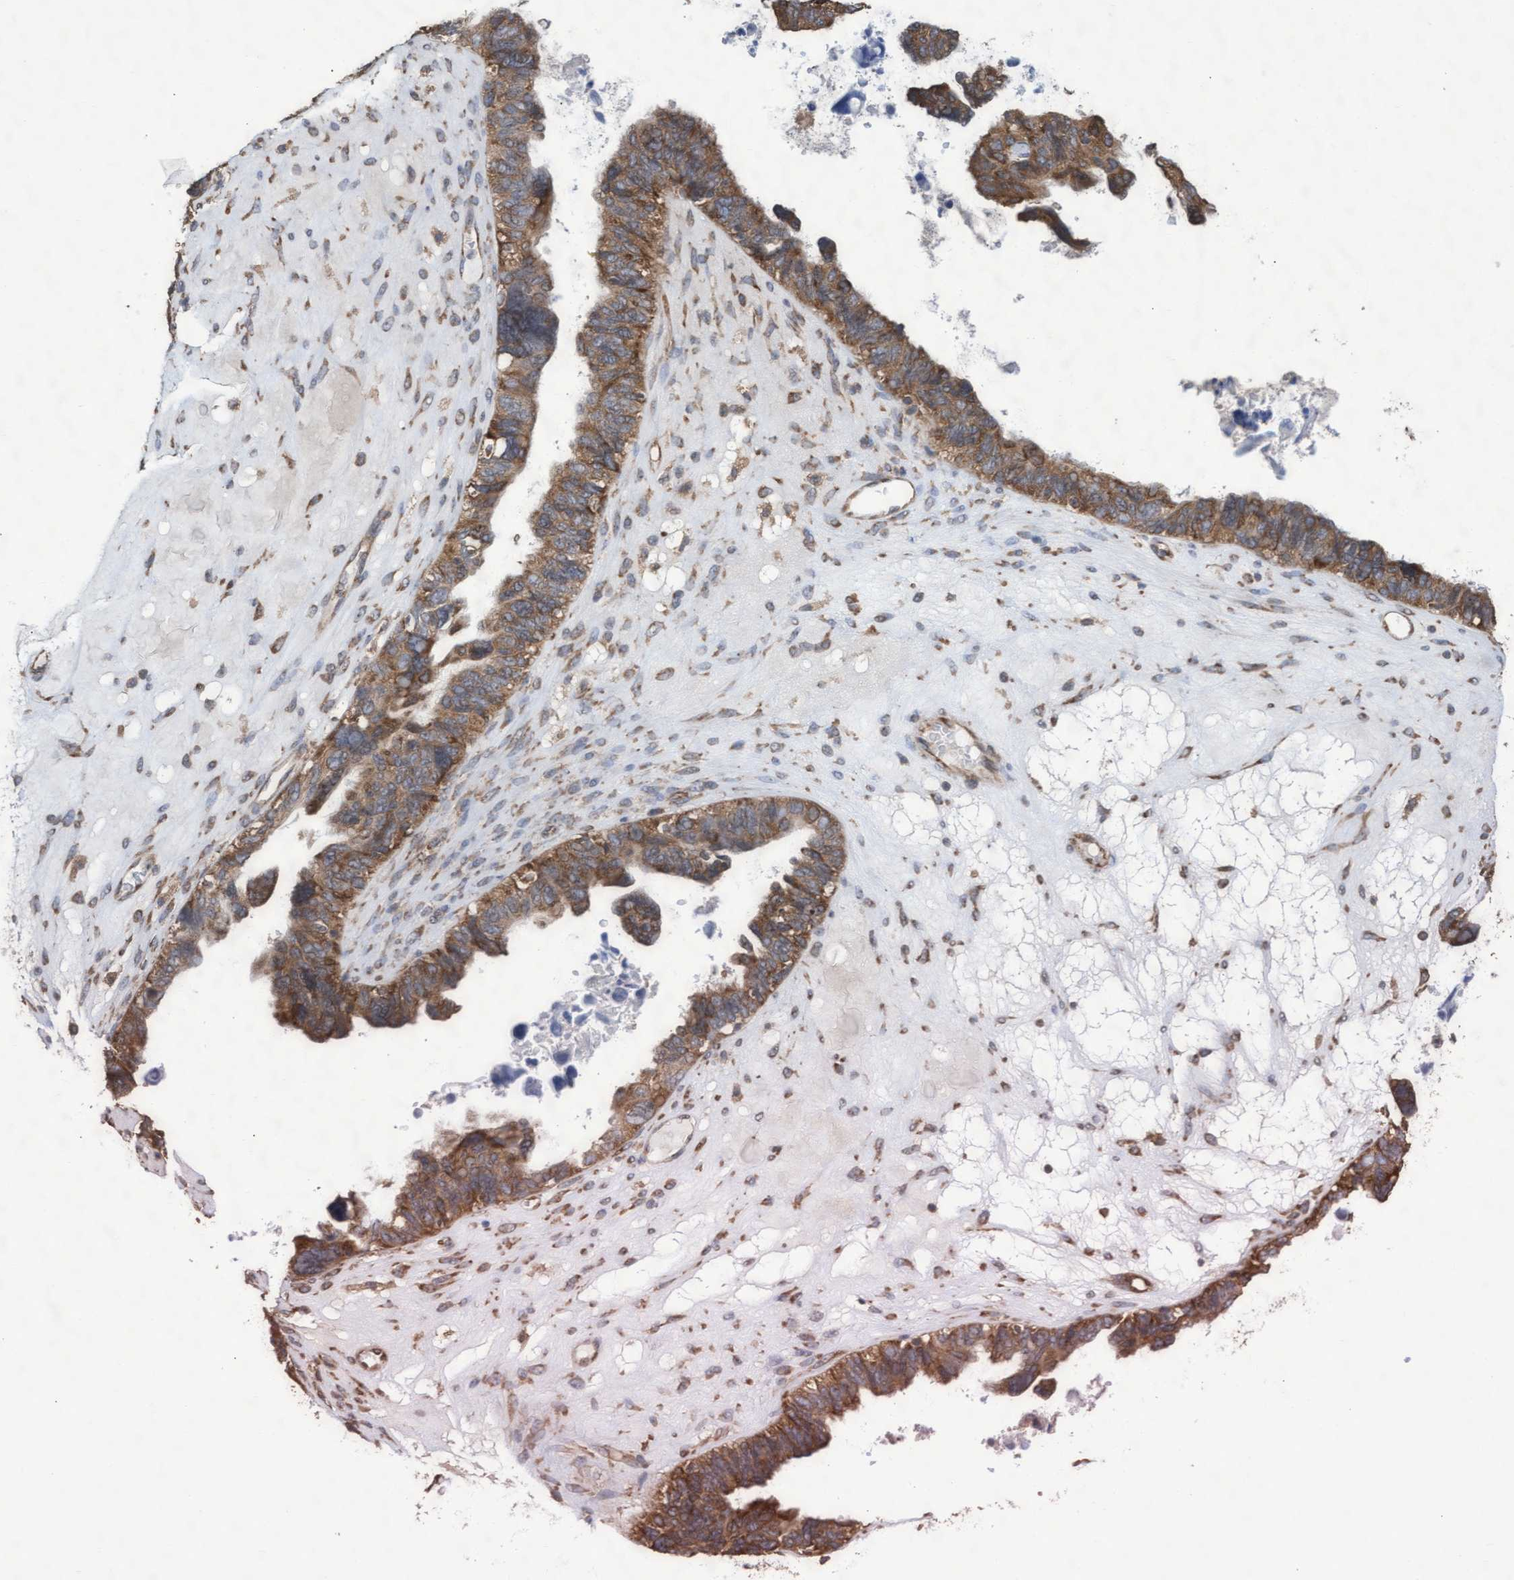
{"staining": {"intensity": "moderate", "quantity": ">75%", "location": "cytoplasmic/membranous"}, "tissue": "ovarian cancer", "cell_type": "Tumor cells", "image_type": "cancer", "snomed": [{"axis": "morphology", "description": "Cystadenocarcinoma, serous, NOS"}, {"axis": "topography", "description": "Ovary"}], "caption": "Ovarian cancer (serous cystadenocarcinoma) stained with DAB (3,3'-diaminobenzidine) immunohistochemistry shows medium levels of moderate cytoplasmic/membranous expression in about >75% of tumor cells. (brown staining indicates protein expression, while blue staining denotes nuclei).", "gene": "ABCF2", "patient": {"sex": "female", "age": 79}}